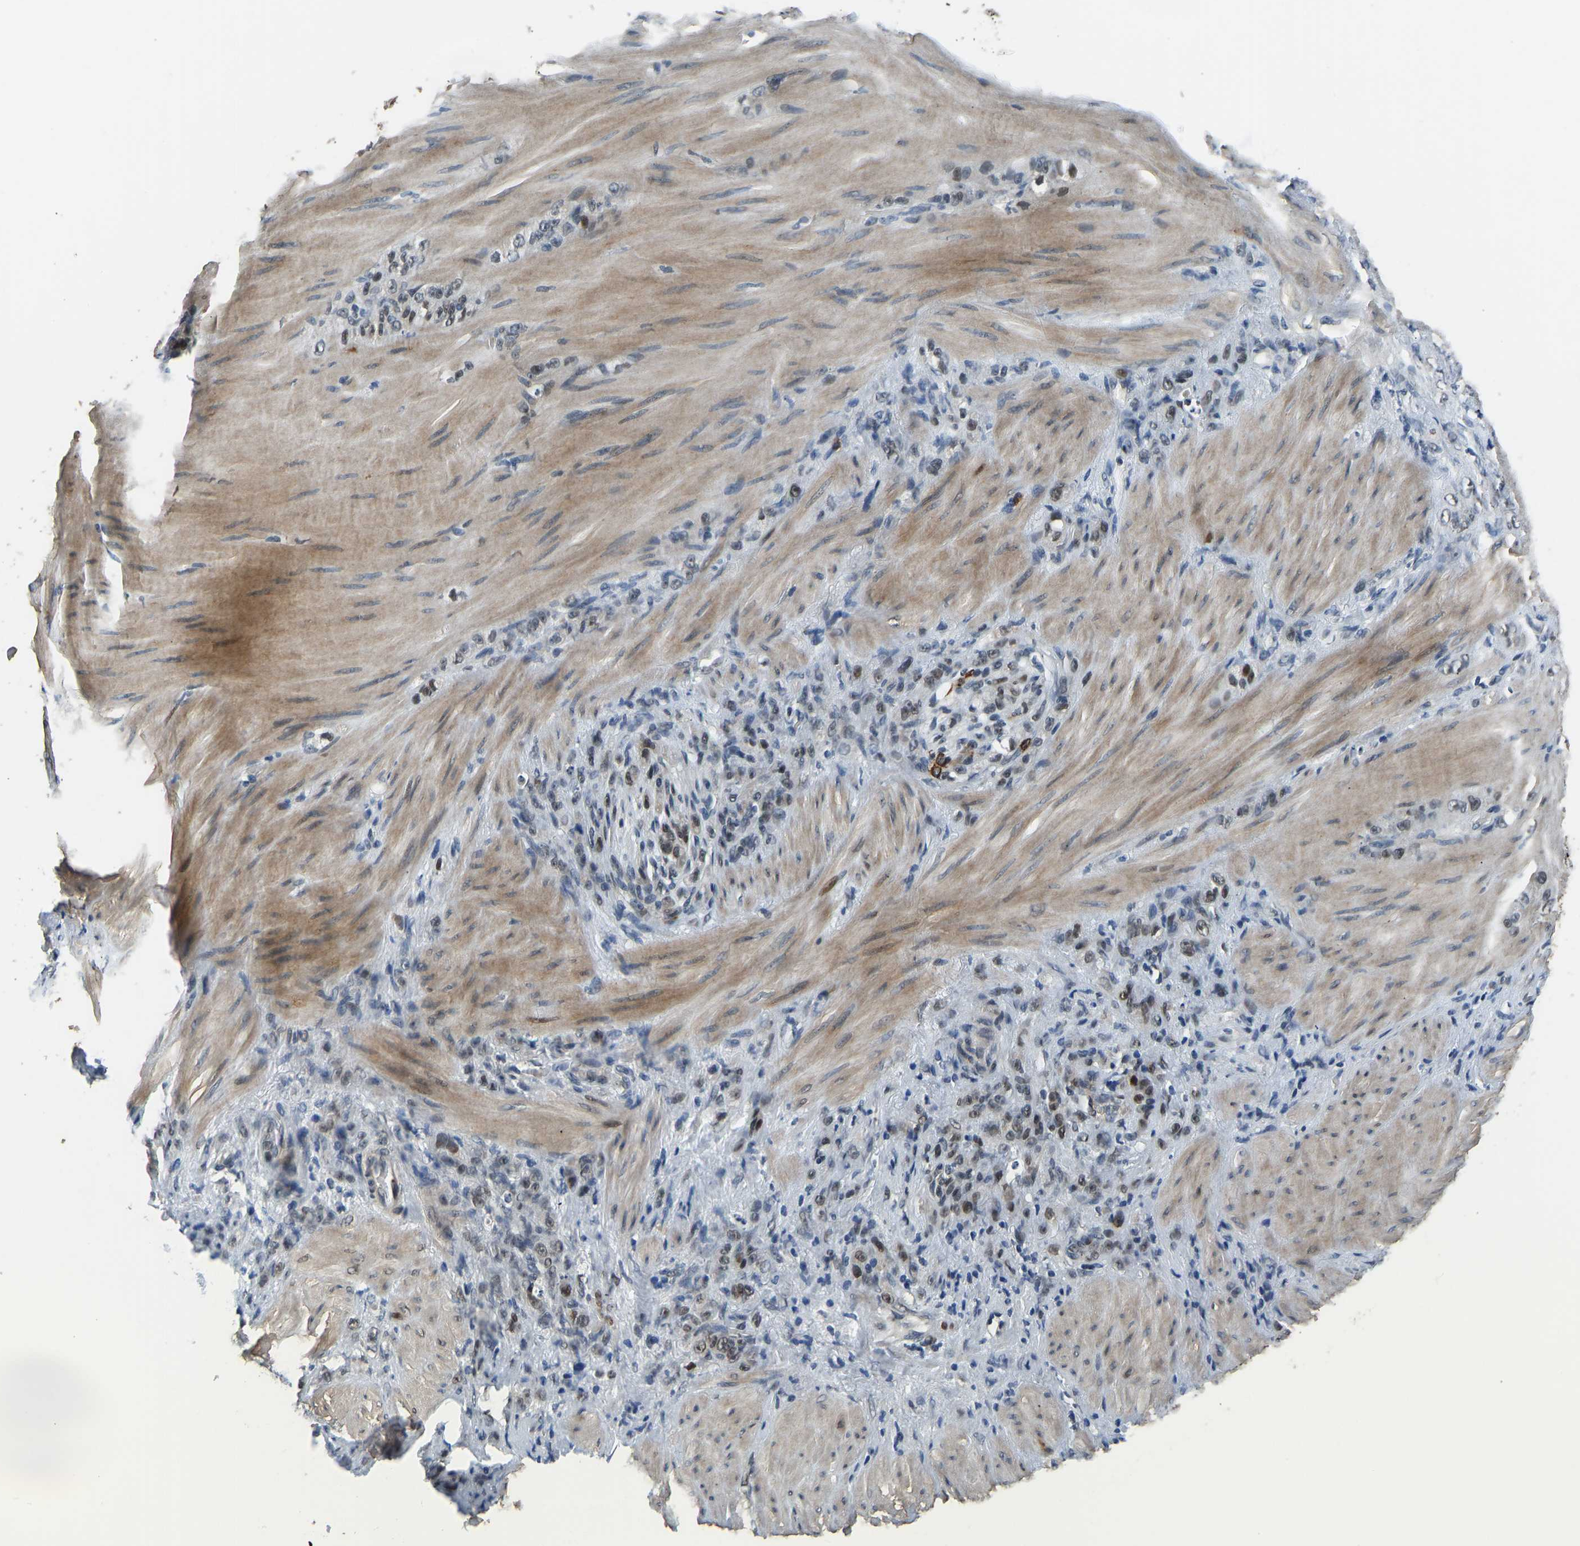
{"staining": {"intensity": "weak", "quantity": "<25%", "location": "nuclear"}, "tissue": "stomach cancer", "cell_type": "Tumor cells", "image_type": "cancer", "snomed": [{"axis": "morphology", "description": "Normal tissue, NOS"}, {"axis": "morphology", "description": "Adenocarcinoma, NOS"}, {"axis": "topography", "description": "Stomach"}], "caption": "A micrograph of adenocarcinoma (stomach) stained for a protein displays no brown staining in tumor cells. (DAB immunohistochemistry (IHC), high magnification).", "gene": "FOS", "patient": {"sex": "male", "age": 82}}